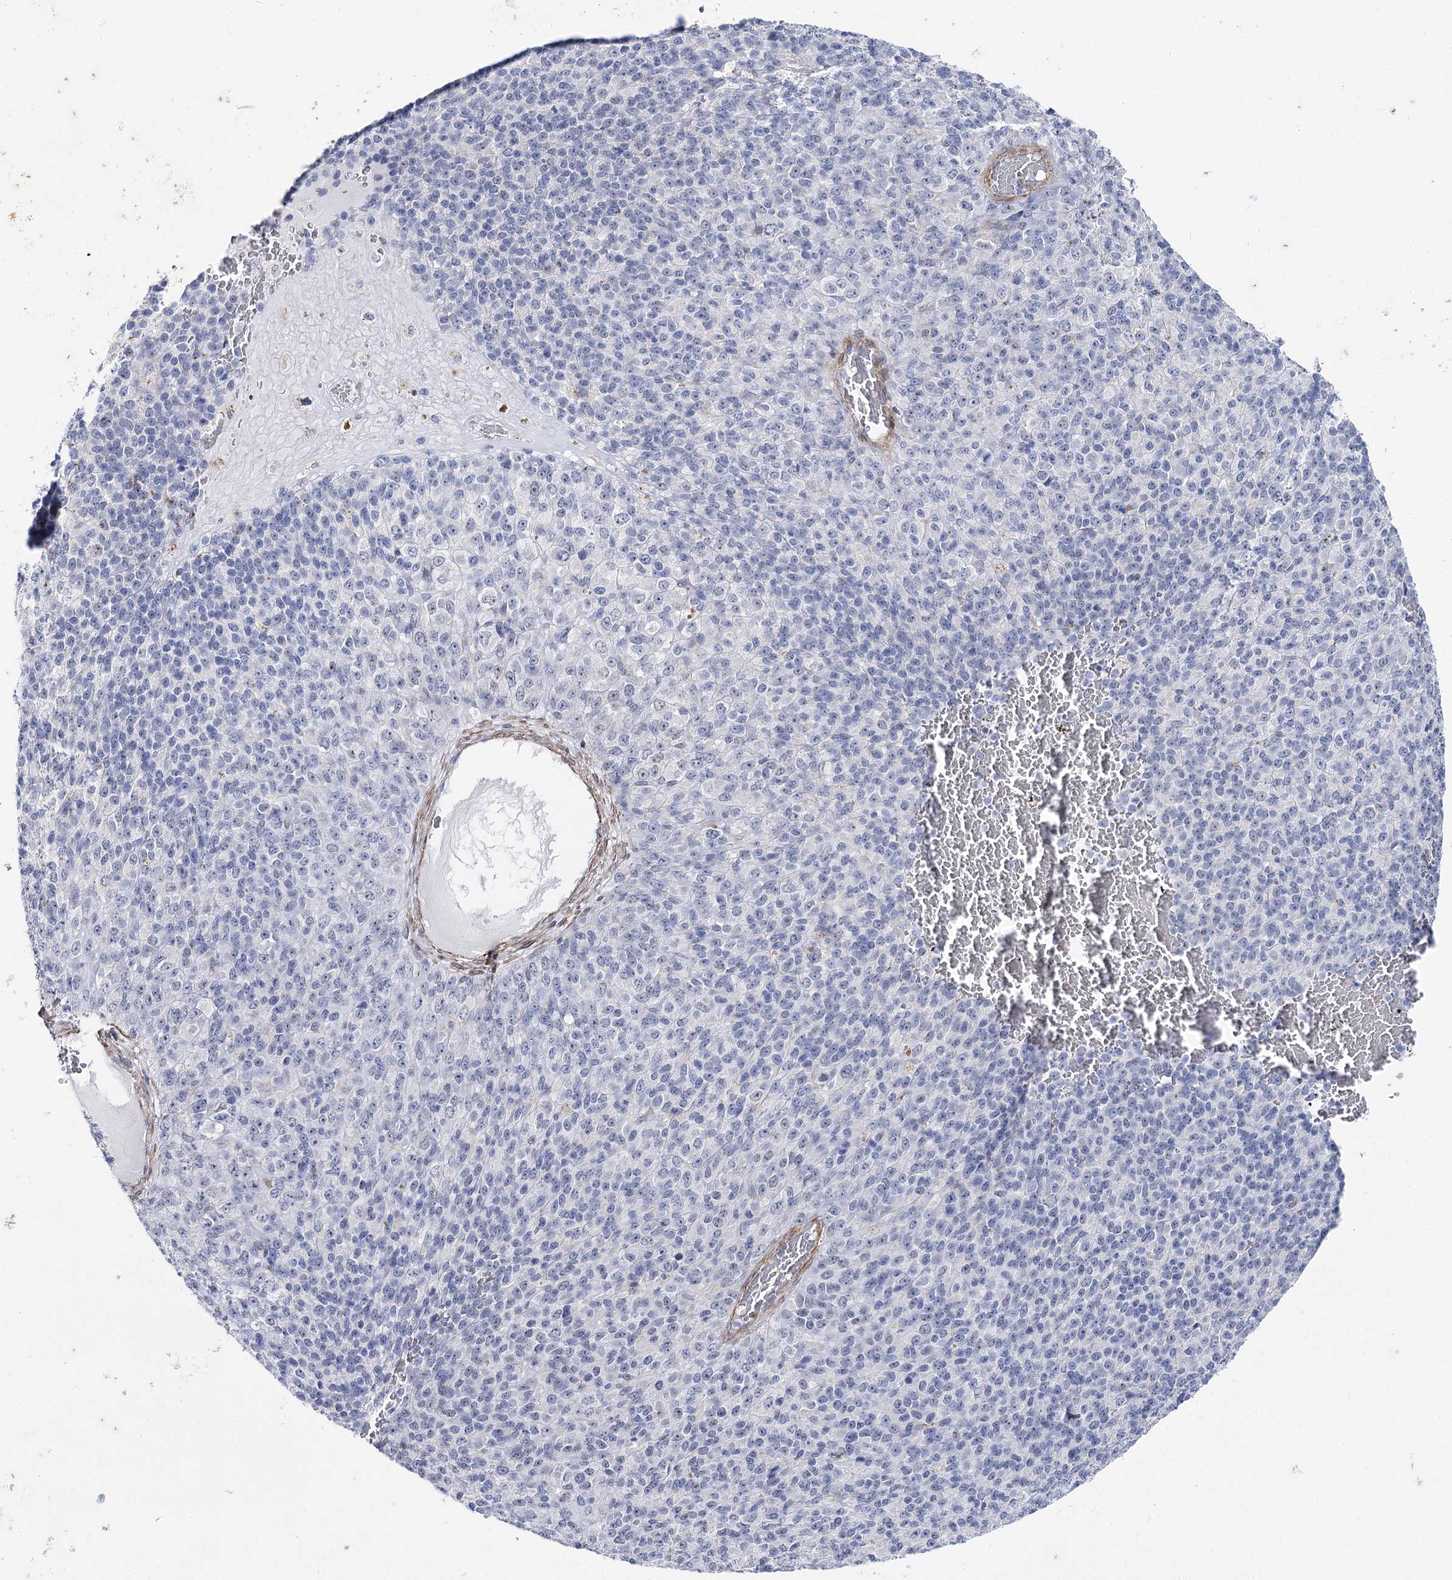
{"staining": {"intensity": "negative", "quantity": "none", "location": "none"}, "tissue": "melanoma", "cell_type": "Tumor cells", "image_type": "cancer", "snomed": [{"axis": "morphology", "description": "Malignant melanoma, Metastatic site"}, {"axis": "topography", "description": "Brain"}], "caption": "High magnification brightfield microscopy of malignant melanoma (metastatic site) stained with DAB (3,3'-diaminobenzidine) (brown) and counterstained with hematoxylin (blue): tumor cells show no significant positivity. (DAB immunohistochemistry (IHC) with hematoxylin counter stain).", "gene": "AGXT2", "patient": {"sex": "female", "age": 56}}